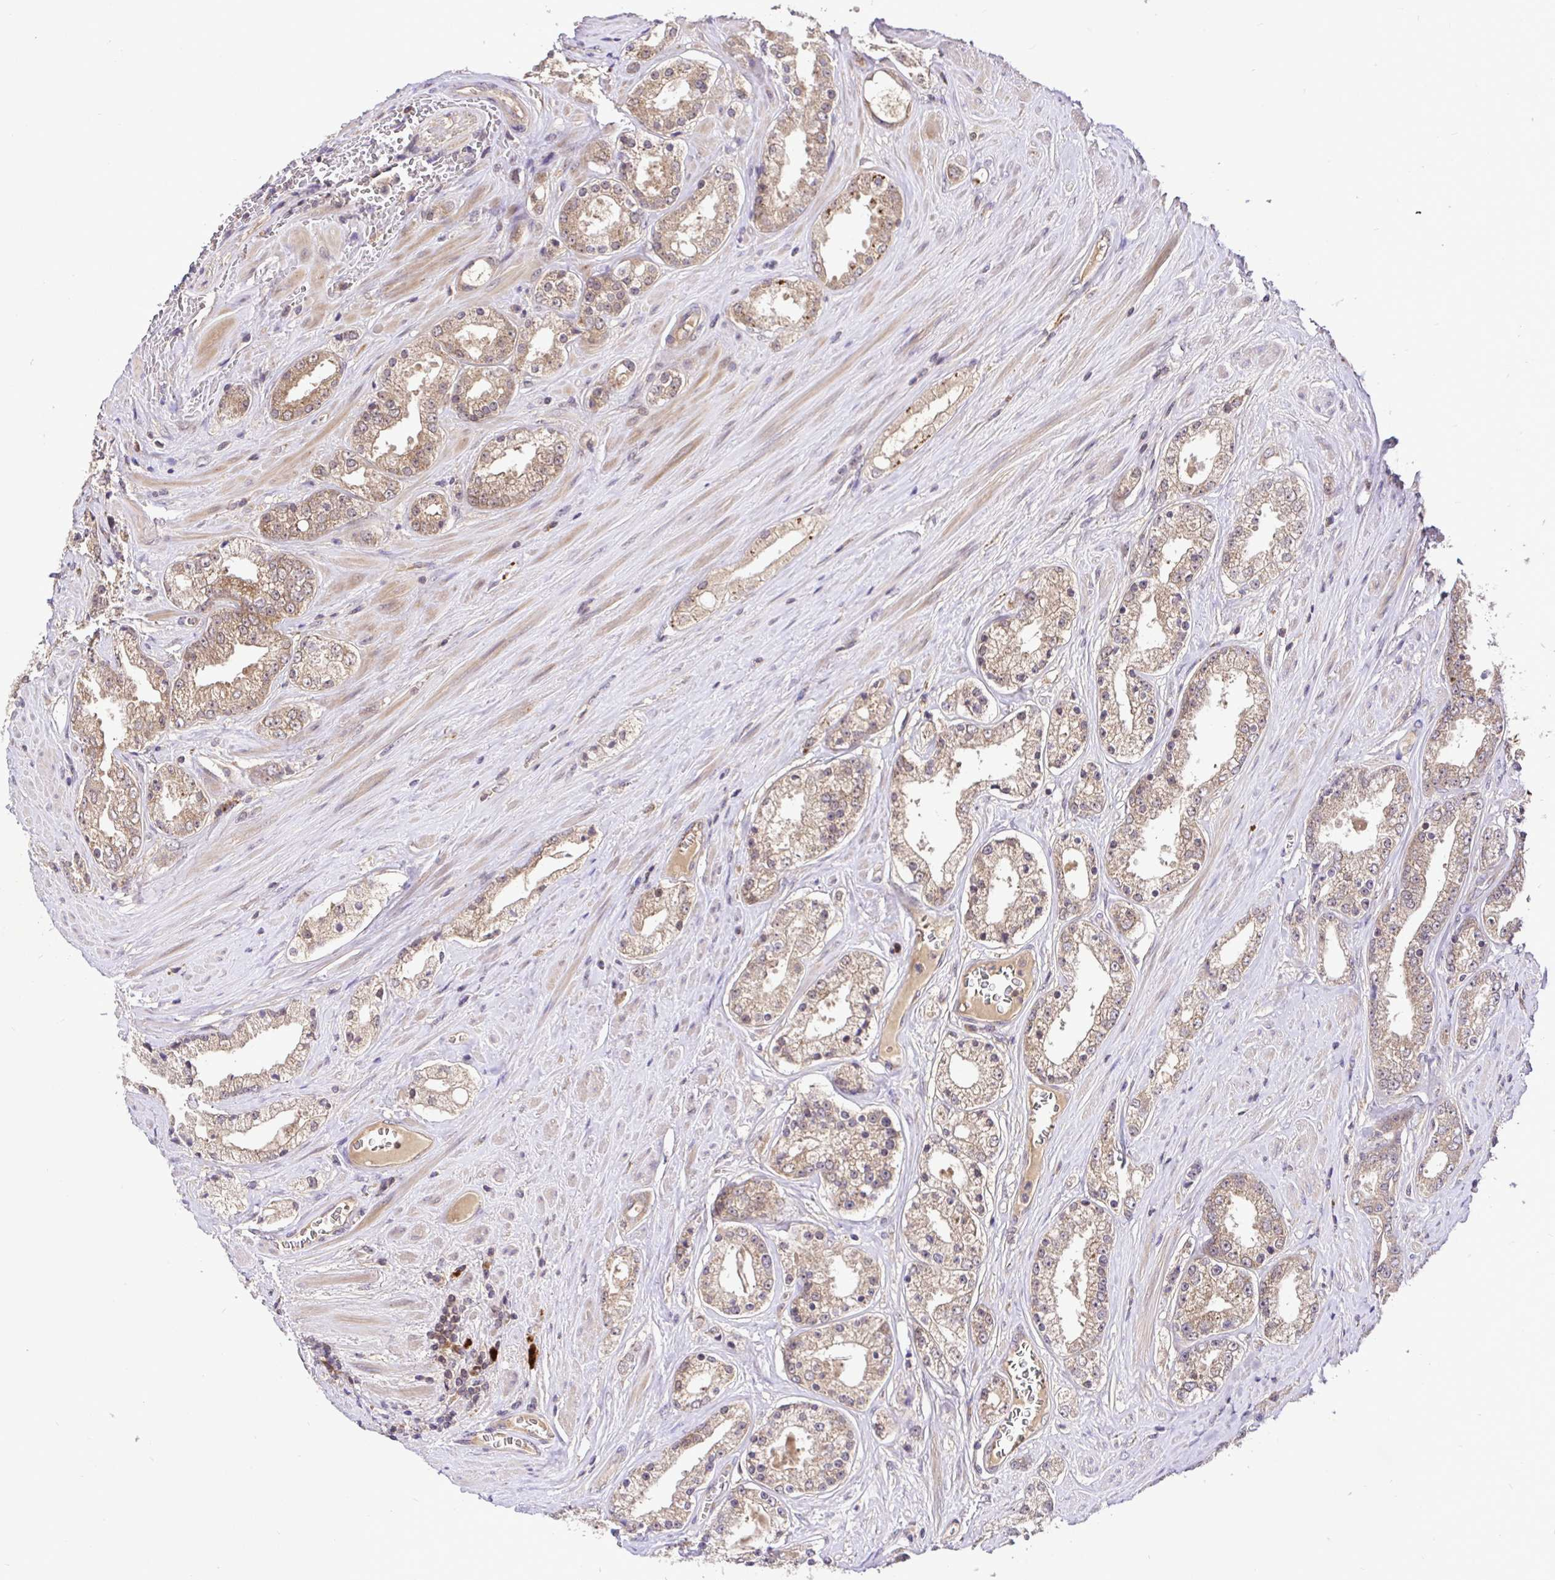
{"staining": {"intensity": "moderate", "quantity": ">75%", "location": "cytoplasmic/membranous"}, "tissue": "prostate cancer", "cell_type": "Tumor cells", "image_type": "cancer", "snomed": [{"axis": "morphology", "description": "Adenocarcinoma, High grade"}, {"axis": "topography", "description": "Prostate"}], "caption": "This image demonstrates immunohistochemistry staining of human prostate cancer (adenocarcinoma (high-grade)), with medium moderate cytoplasmic/membranous expression in approximately >75% of tumor cells.", "gene": "UBE2M", "patient": {"sex": "male", "age": 66}}